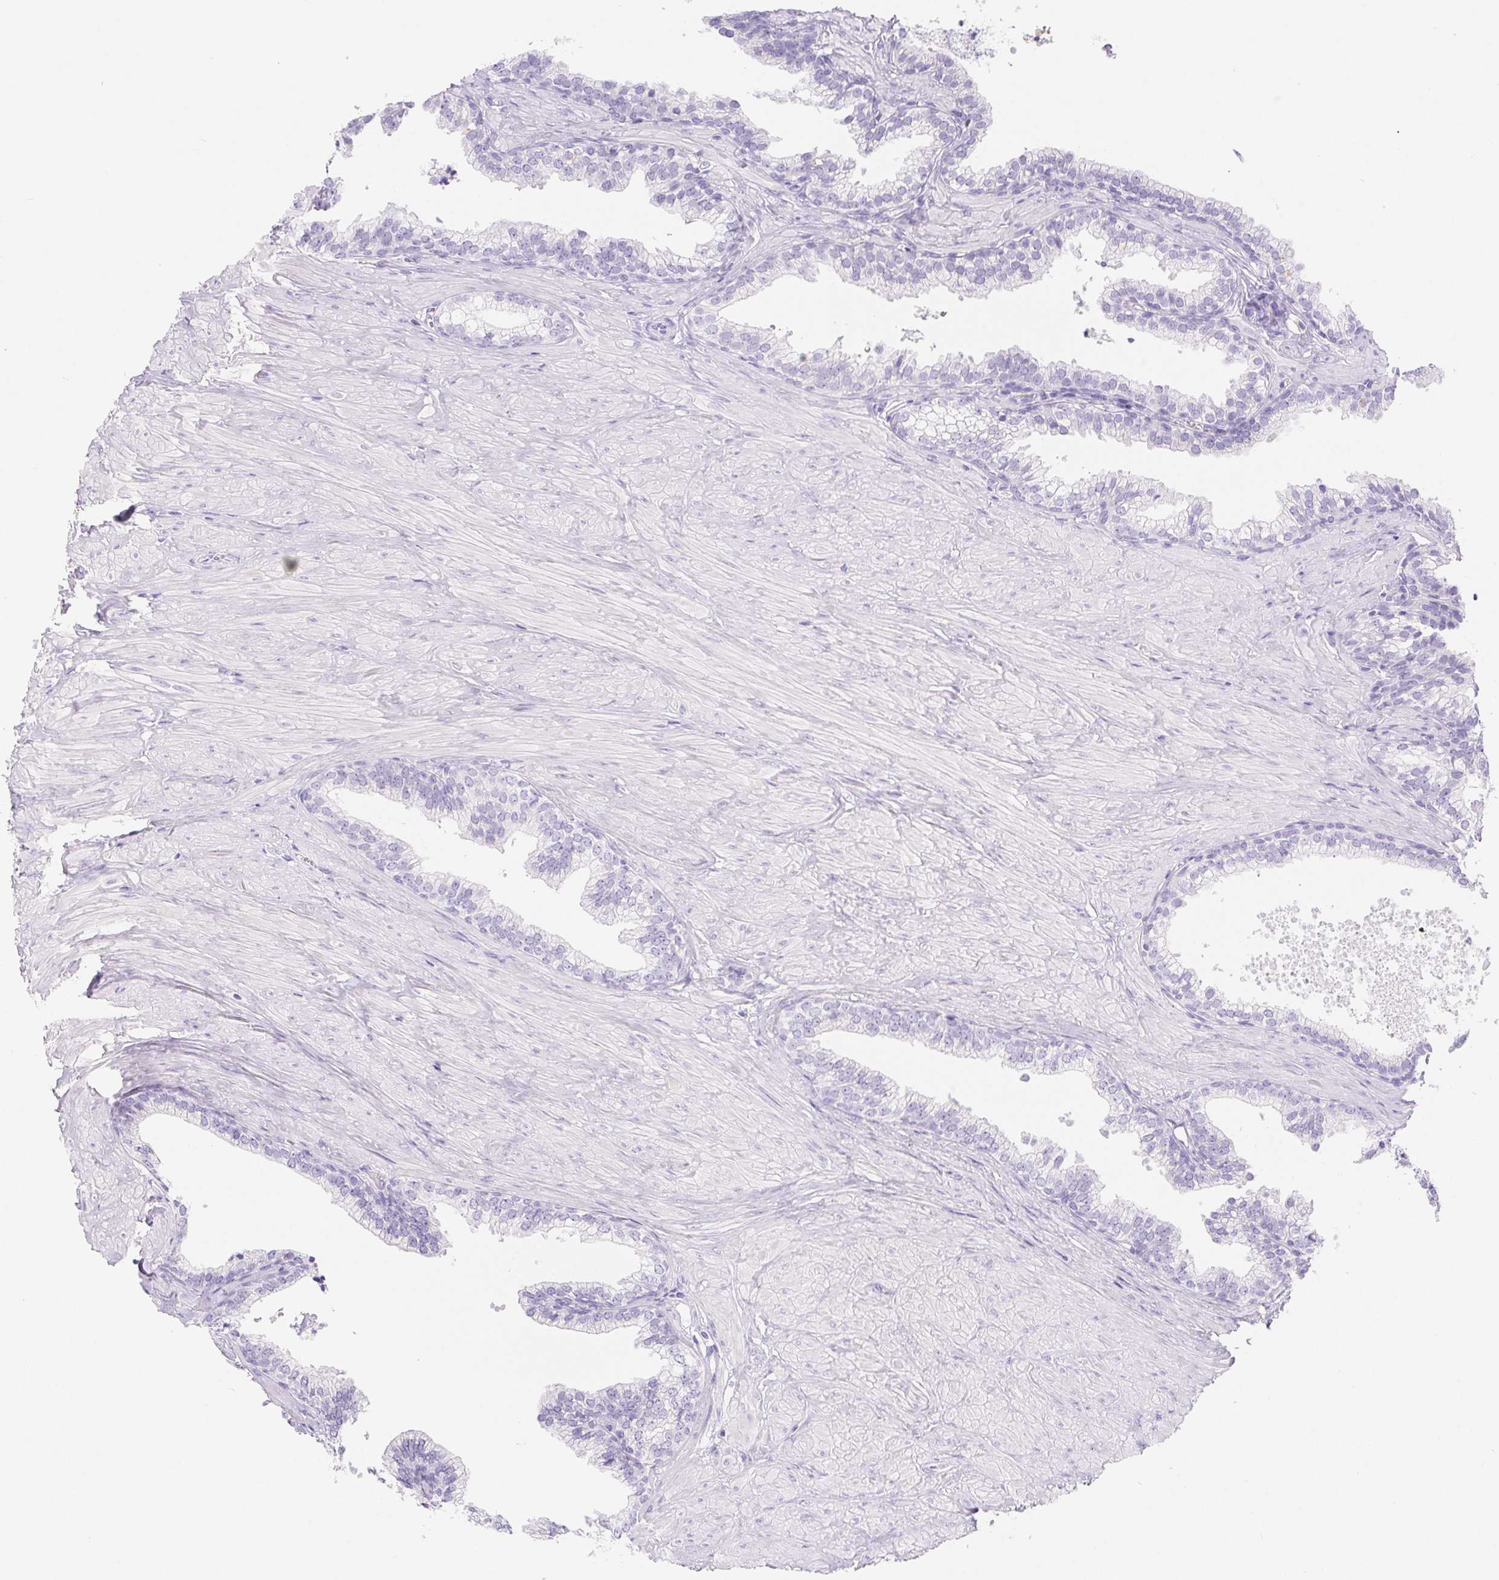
{"staining": {"intensity": "negative", "quantity": "none", "location": "none"}, "tissue": "prostate", "cell_type": "Glandular cells", "image_type": "normal", "snomed": [{"axis": "morphology", "description": "Normal tissue, NOS"}, {"axis": "topography", "description": "Prostate"}, {"axis": "topography", "description": "Peripheral nerve tissue"}], "caption": "High magnification brightfield microscopy of unremarkable prostate stained with DAB (brown) and counterstained with hematoxylin (blue): glandular cells show no significant staining. Brightfield microscopy of immunohistochemistry (IHC) stained with DAB (brown) and hematoxylin (blue), captured at high magnification.", "gene": "PNLIP", "patient": {"sex": "male", "age": 55}}